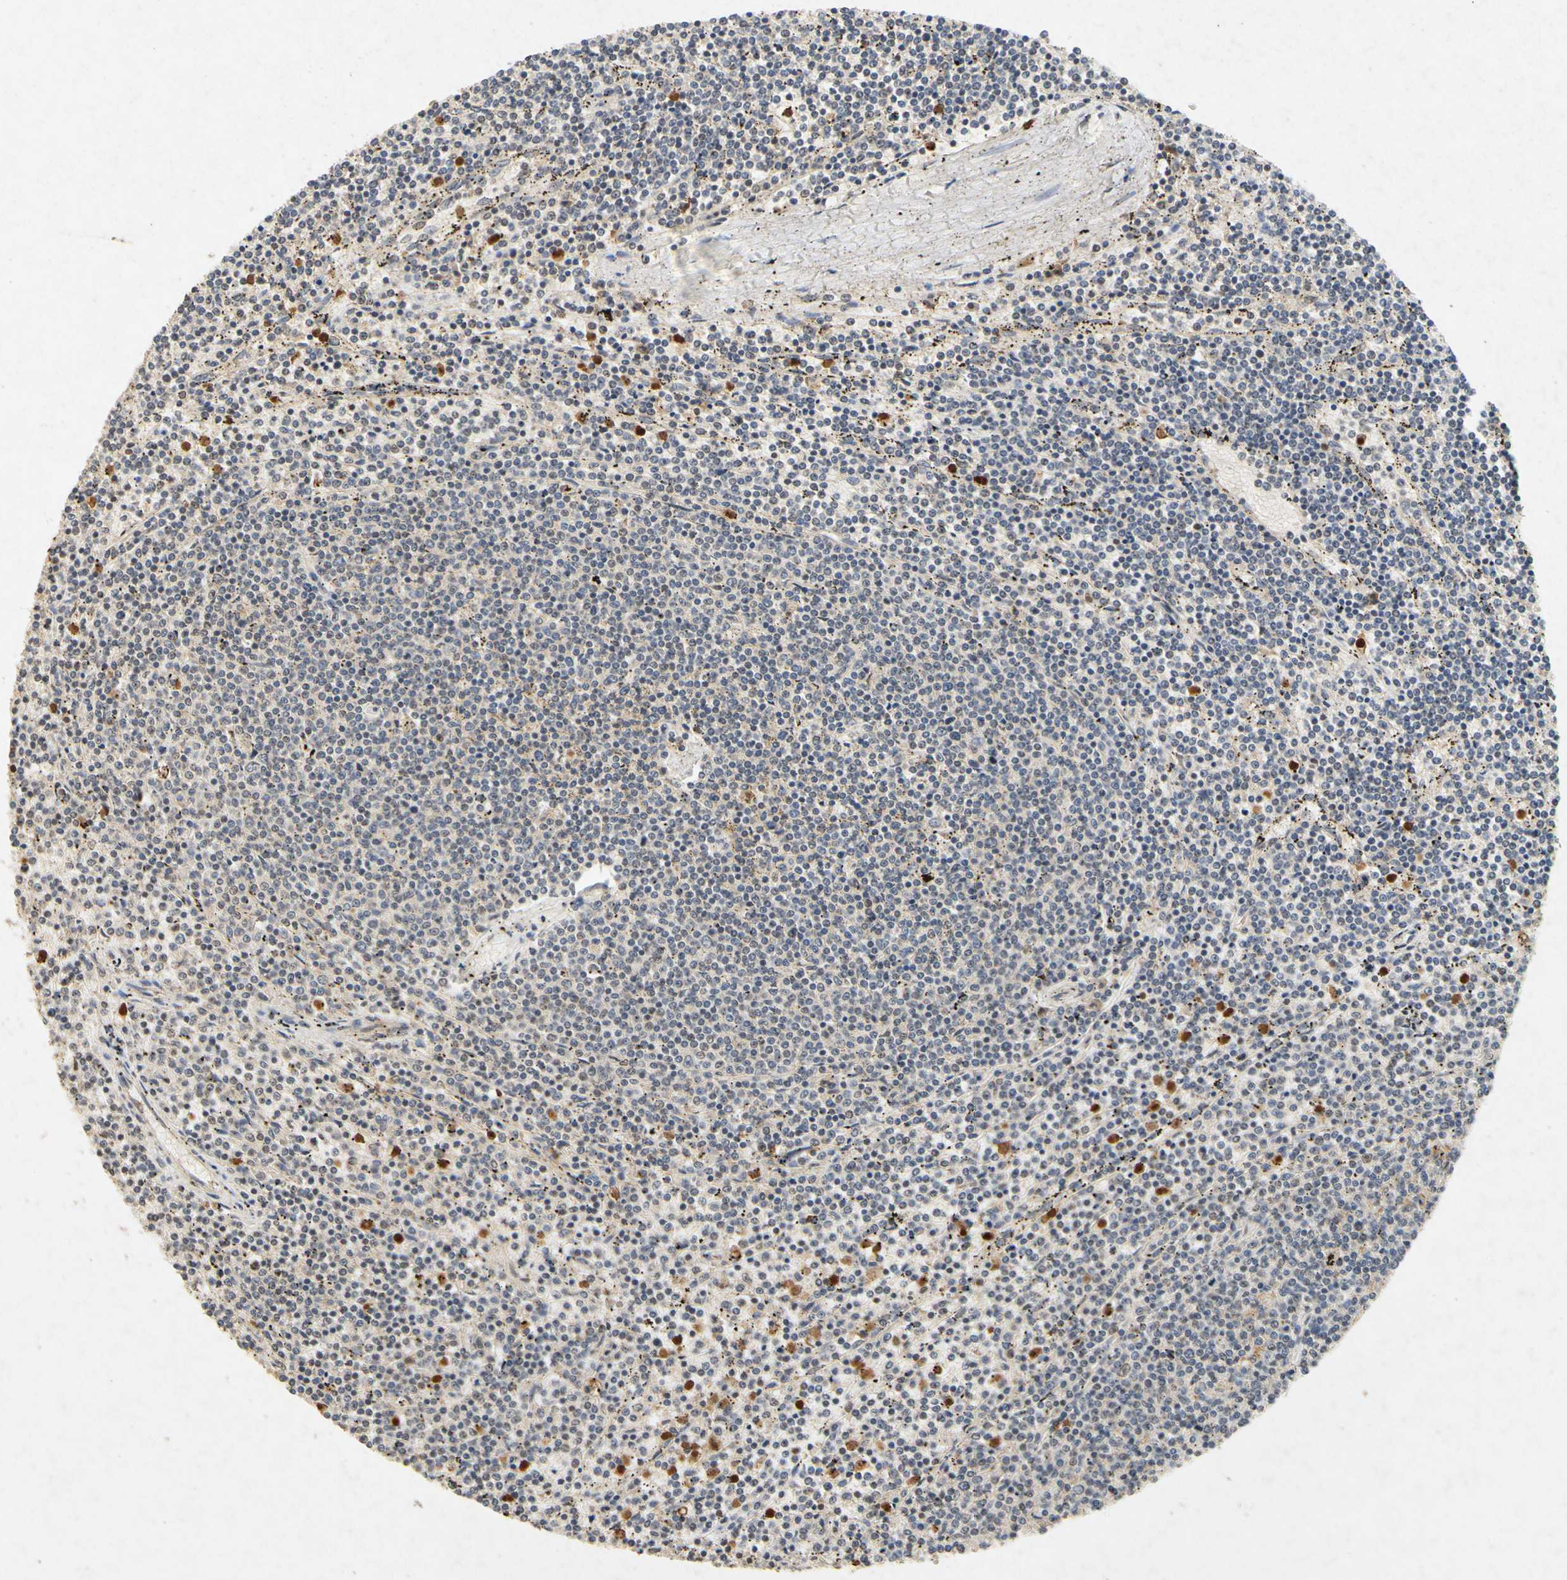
{"staining": {"intensity": "negative", "quantity": "none", "location": "none"}, "tissue": "lymphoma", "cell_type": "Tumor cells", "image_type": "cancer", "snomed": [{"axis": "morphology", "description": "Malignant lymphoma, non-Hodgkin's type, Low grade"}, {"axis": "topography", "description": "Spleen"}], "caption": "DAB immunohistochemical staining of human lymphoma exhibits no significant positivity in tumor cells.", "gene": "CP", "patient": {"sex": "female", "age": 50}}